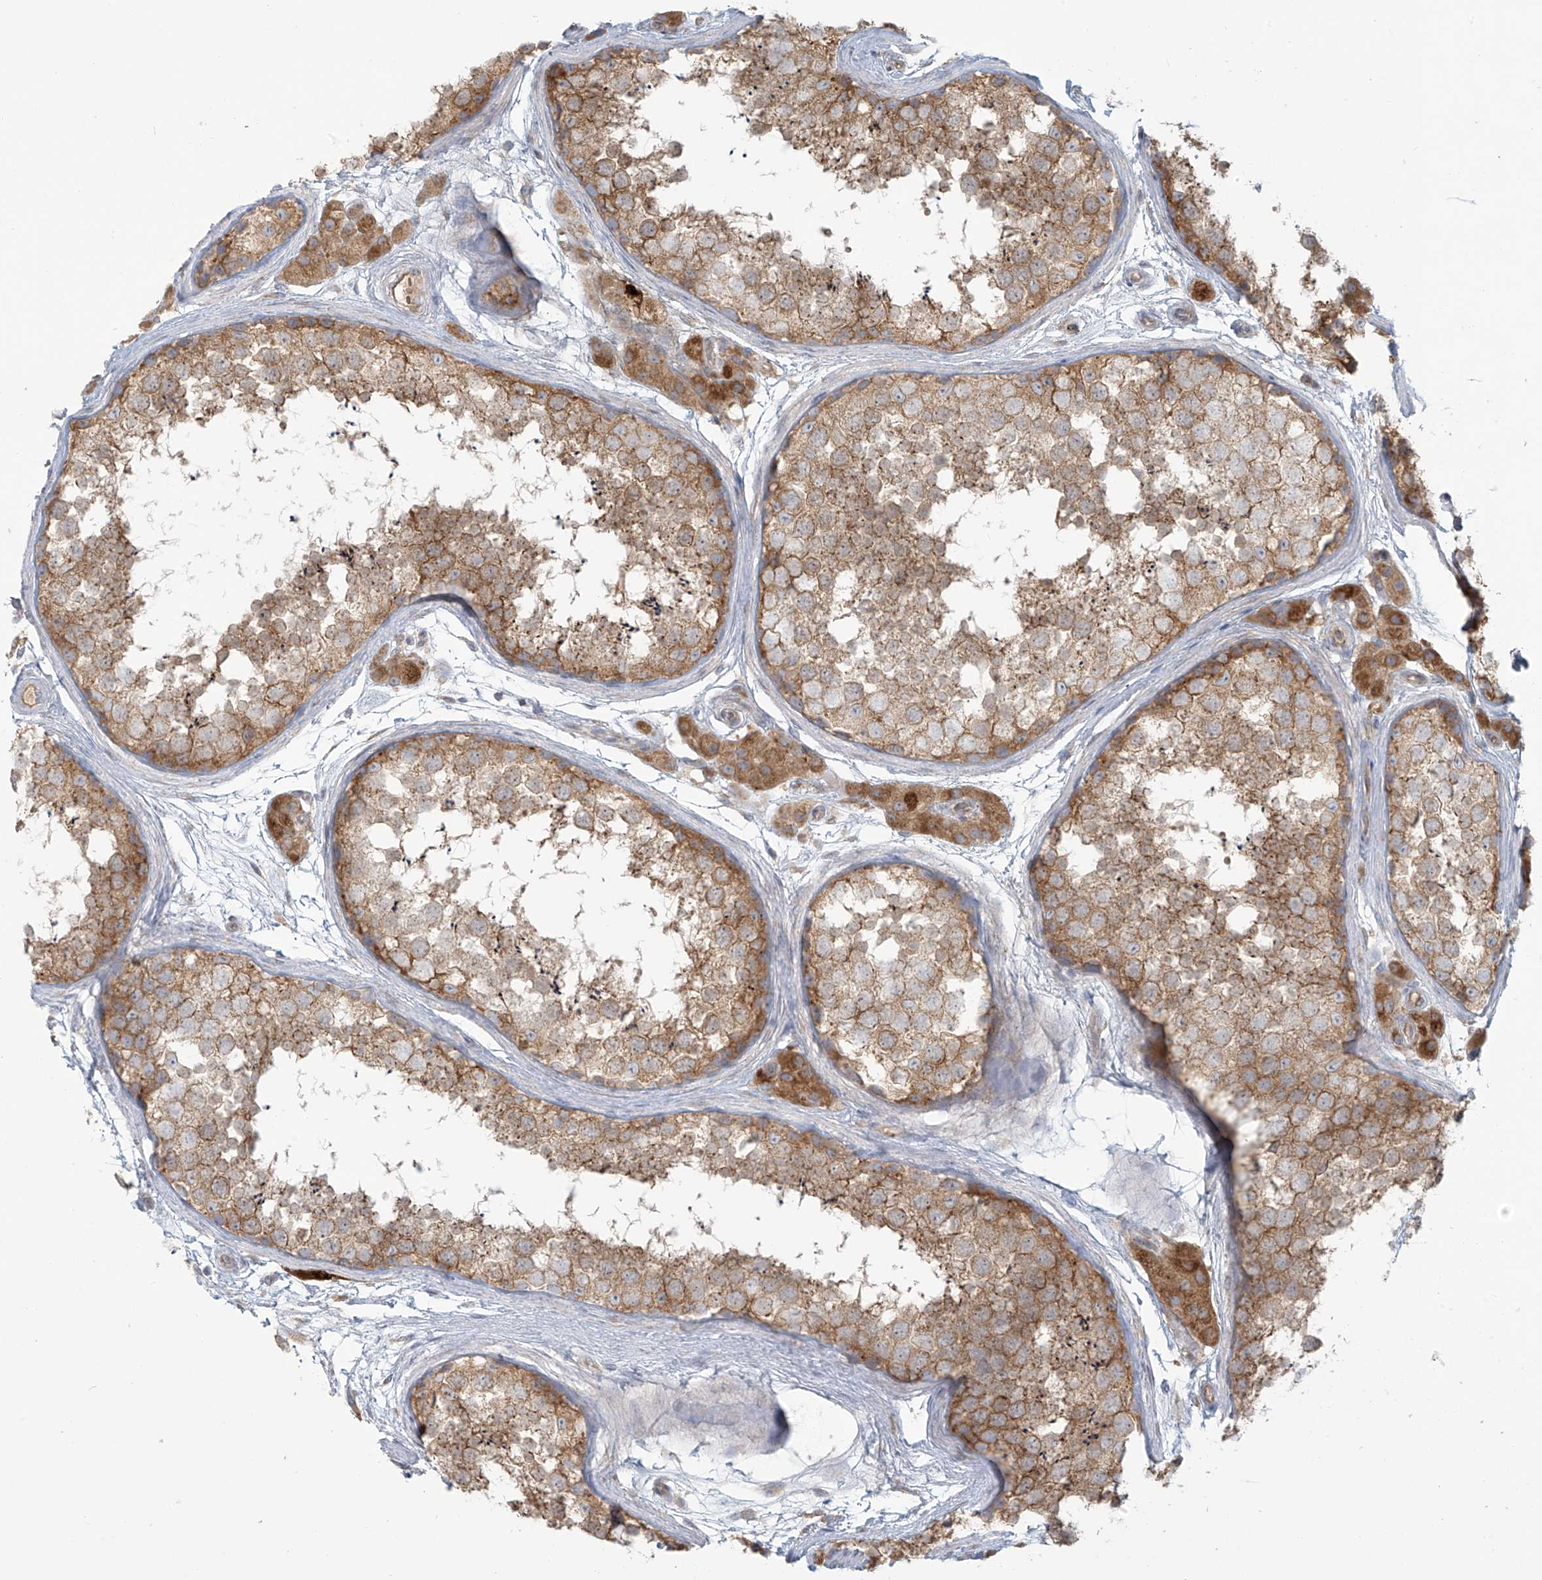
{"staining": {"intensity": "moderate", "quantity": ">75%", "location": "cytoplasmic/membranous"}, "tissue": "testis", "cell_type": "Cells in seminiferous ducts", "image_type": "normal", "snomed": [{"axis": "morphology", "description": "Normal tissue, NOS"}, {"axis": "topography", "description": "Testis"}], "caption": "Immunohistochemical staining of benign human testis displays >75% levels of moderate cytoplasmic/membranous protein staining in about >75% of cells in seminiferous ducts.", "gene": "LZTS3", "patient": {"sex": "male", "age": 56}}